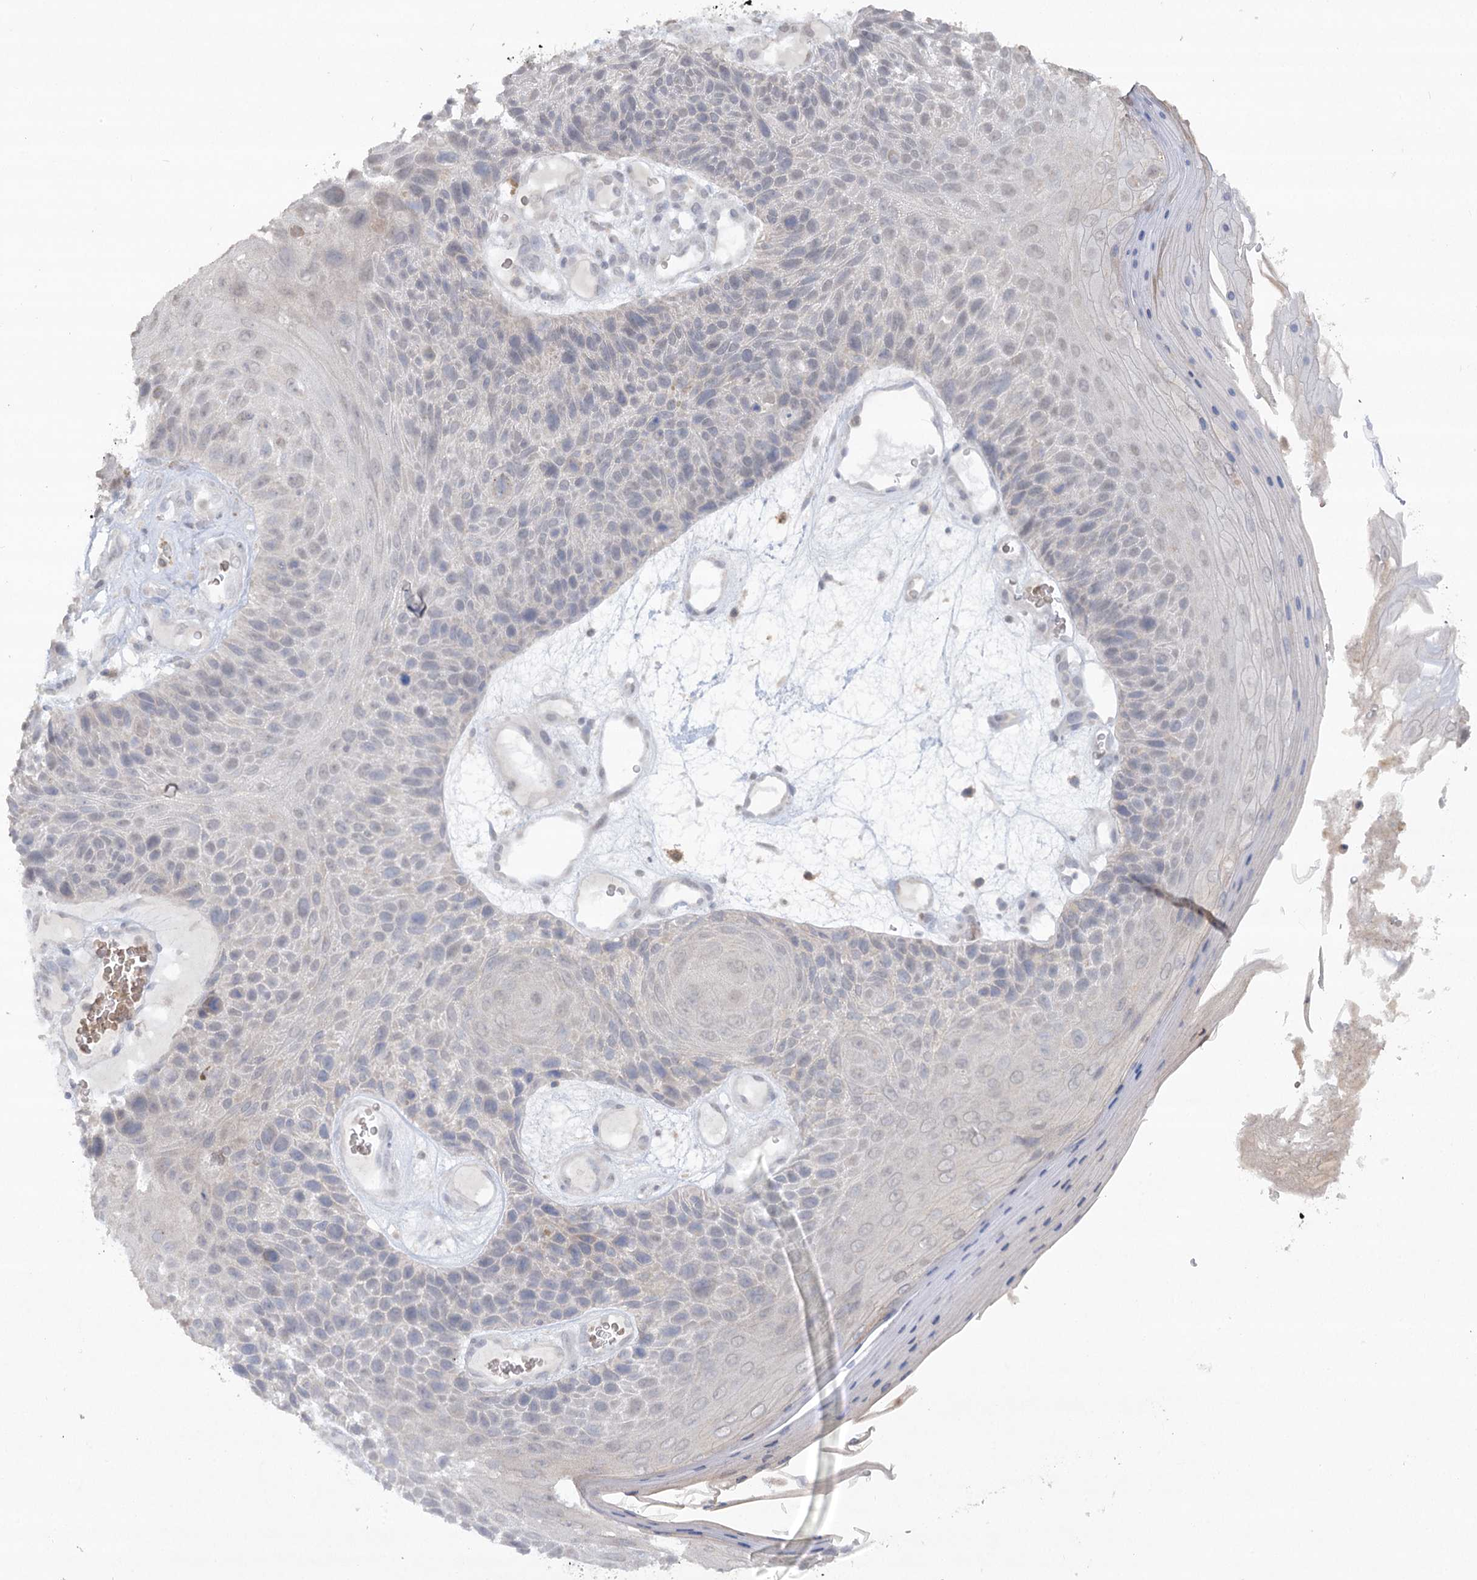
{"staining": {"intensity": "negative", "quantity": "none", "location": "none"}, "tissue": "skin cancer", "cell_type": "Tumor cells", "image_type": "cancer", "snomed": [{"axis": "morphology", "description": "Squamous cell carcinoma, NOS"}, {"axis": "topography", "description": "Skin"}], "caption": "Immunohistochemistry (IHC) micrograph of squamous cell carcinoma (skin) stained for a protein (brown), which displays no staining in tumor cells.", "gene": "TRAF3IP1", "patient": {"sex": "female", "age": 88}}